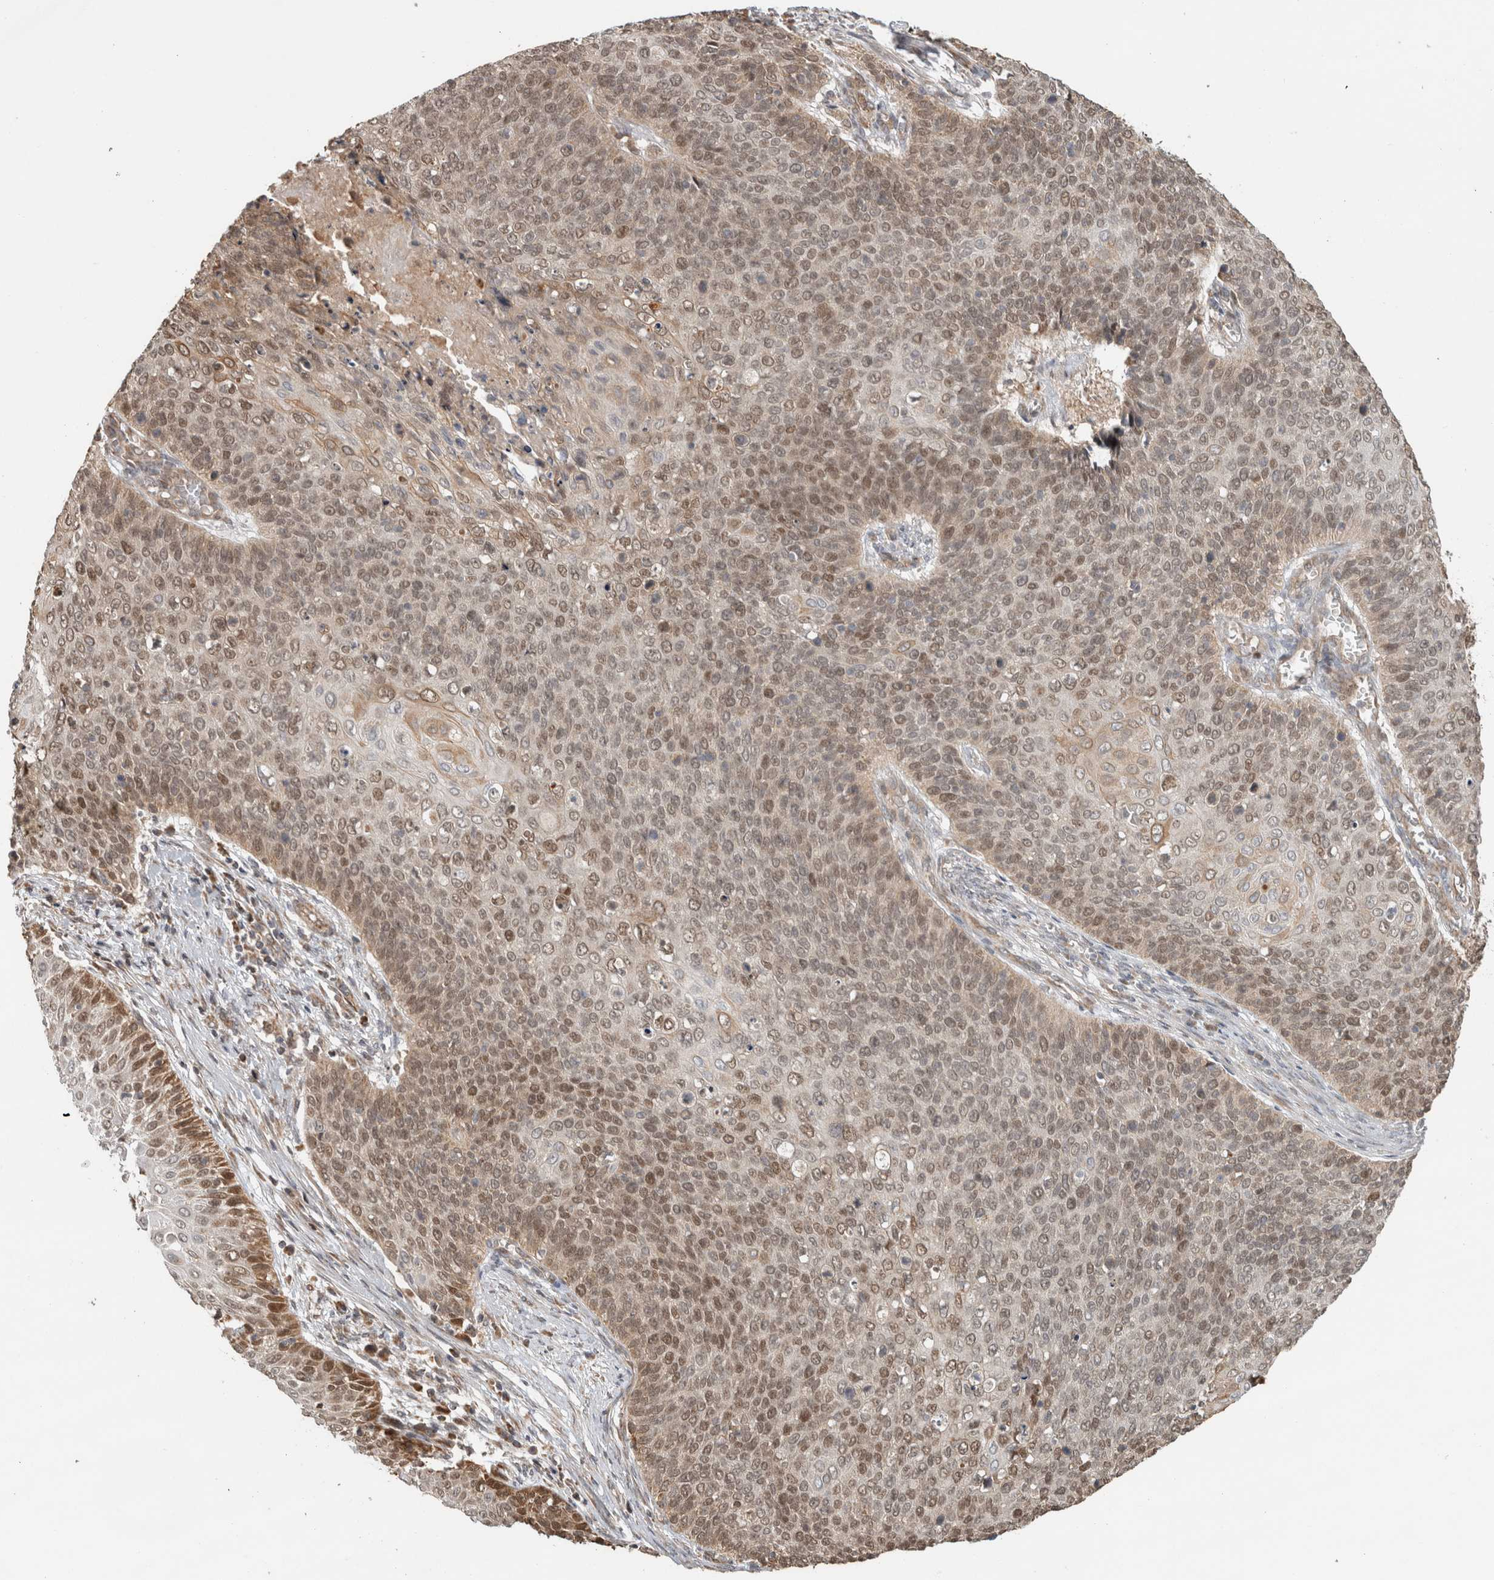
{"staining": {"intensity": "moderate", "quantity": ">75%", "location": "nuclear"}, "tissue": "cervical cancer", "cell_type": "Tumor cells", "image_type": "cancer", "snomed": [{"axis": "morphology", "description": "Squamous cell carcinoma, NOS"}, {"axis": "topography", "description": "Cervix"}], "caption": "Immunohistochemistry image of cervical squamous cell carcinoma stained for a protein (brown), which shows medium levels of moderate nuclear positivity in about >75% of tumor cells.", "gene": "GINS4", "patient": {"sex": "female", "age": 39}}